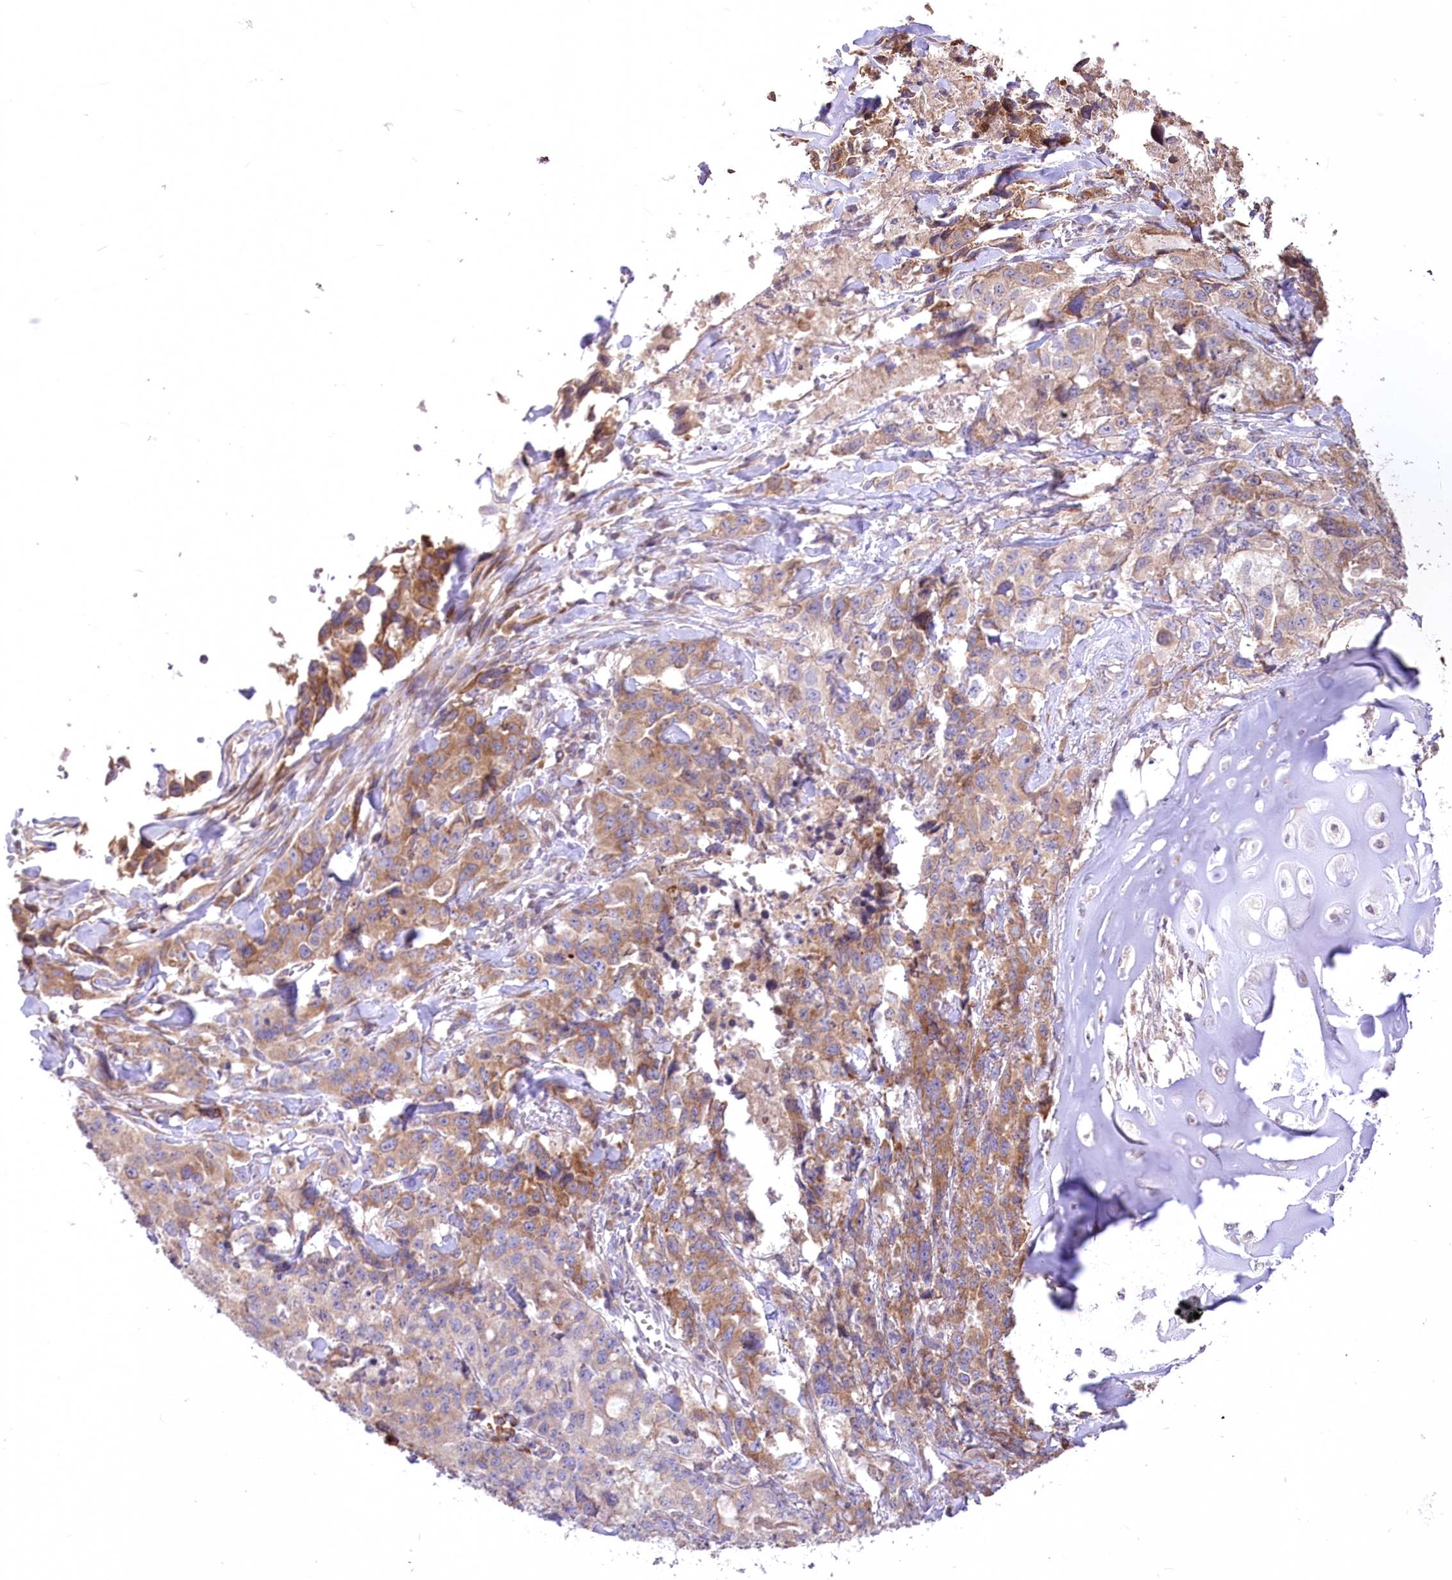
{"staining": {"intensity": "moderate", "quantity": "25%-75%", "location": "cytoplasmic/membranous"}, "tissue": "lung cancer", "cell_type": "Tumor cells", "image_type": "cancer", "snomed": [{"axis": "morphology", "description": "Adenocarcinoma, NOS"}, {"axis": "topography", "description": "Lung"}], "caption": "IHC staining of lung adenocarcinoma, which displays medium levels of moderate cytoplasmic/membranous expression in about 25%-75% of tumor cells indicating moderate cytoplasmic/membranous protein positivity. The staining was performed using DAB (brown) for protein detection and nuclei were counterstained in hematoxylin (blue).", "gene": "STT3B", "patient": {"sex": "female", "age": 51}}